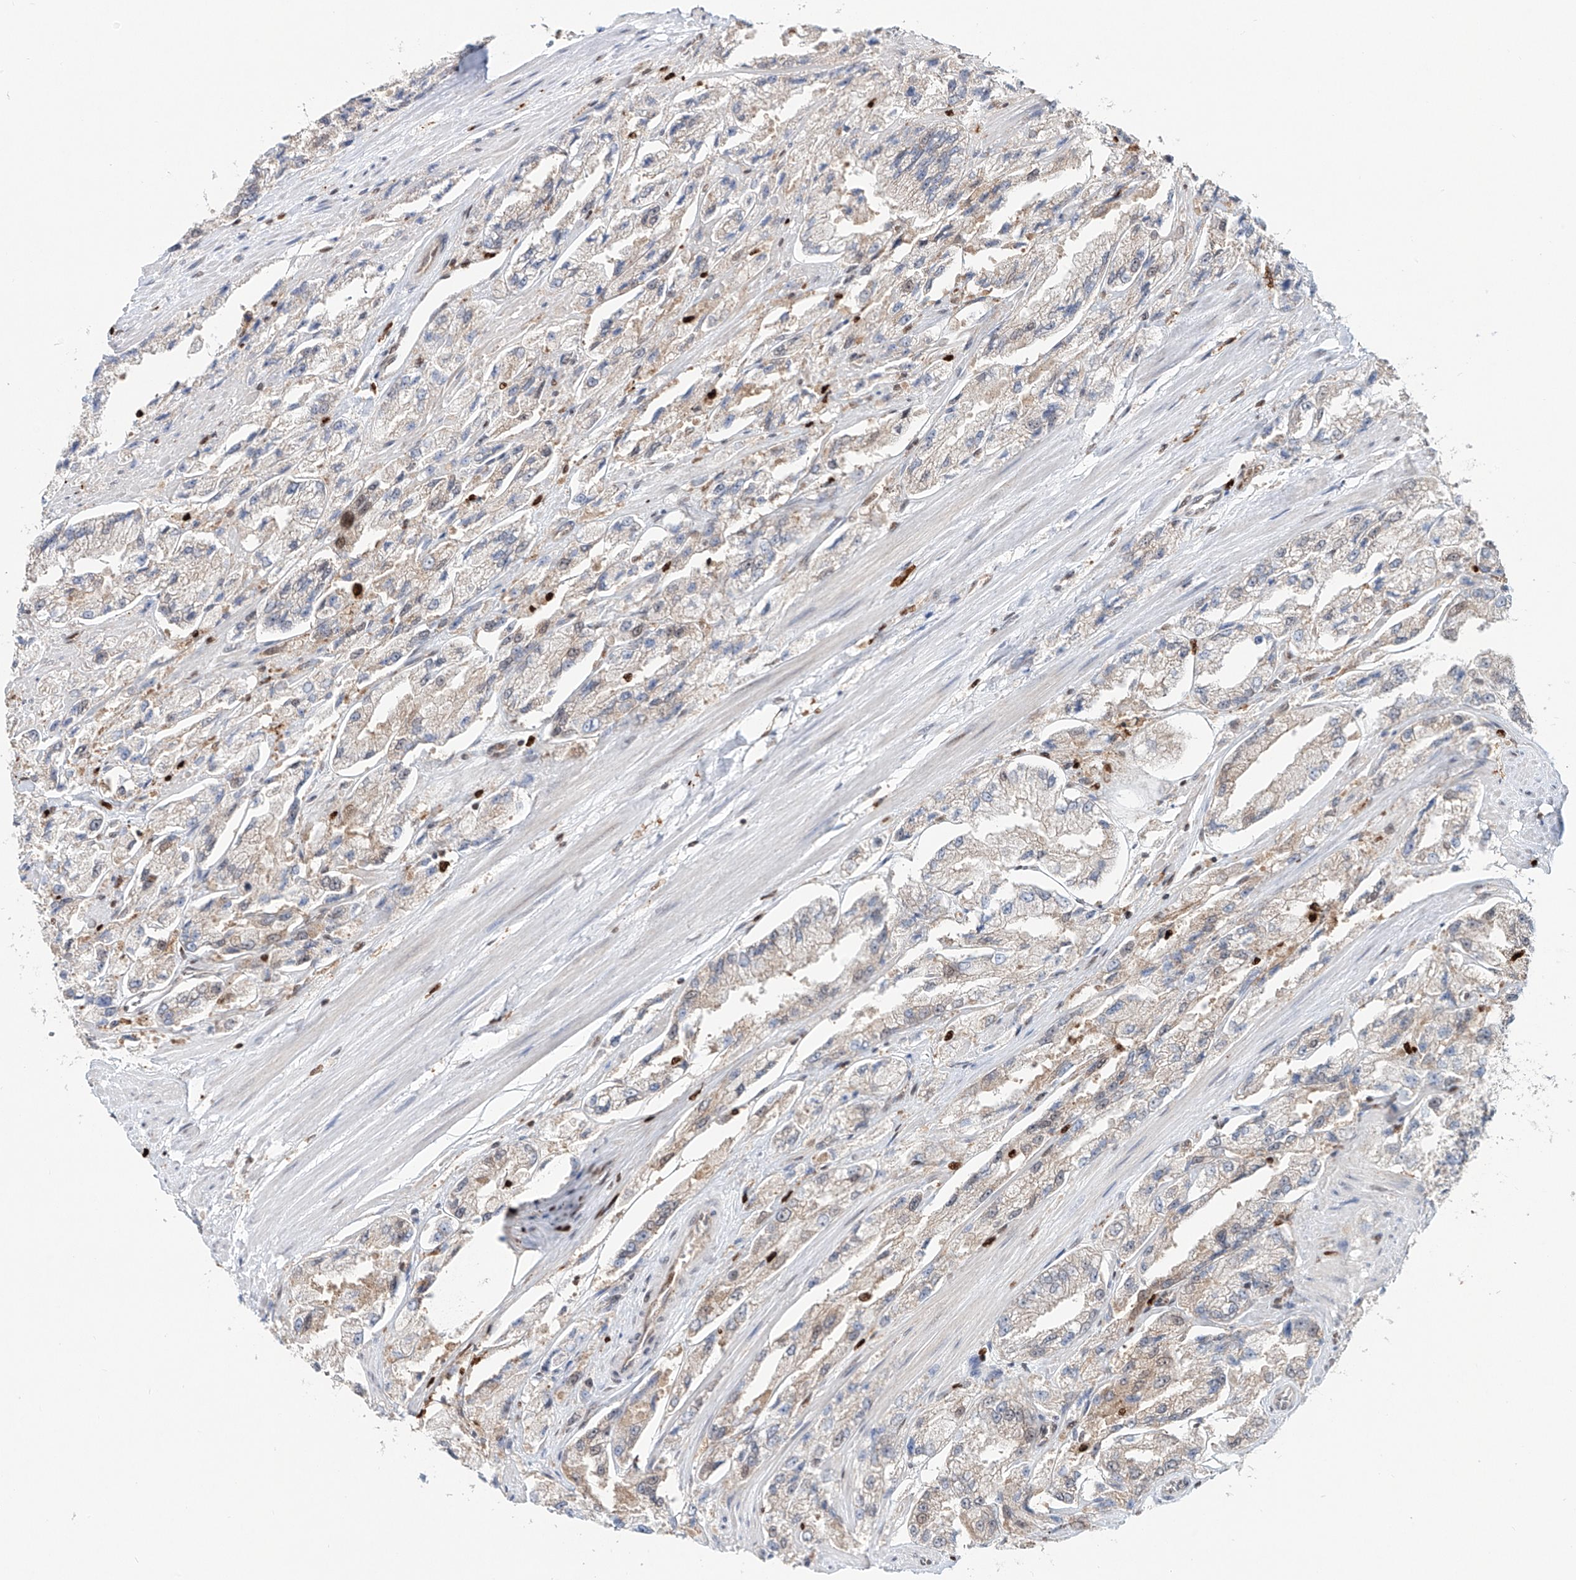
{"staining": {"intensity": "negative", "quantity": "none", "location": "none"}, "tissue": "prostate cancer", "cell_type": "Tumor cells", "image_type": "cancer", "snomed": [{"axis": "morphology", "description": "Adenocarcinoma, High grade"}, {"axis": "topography", "description": "Prostate"}], "caption": "High power microscopy image of an immunohistochemistry photomicrograph of prostate cancer (high-grade adenocarcinoma), revealing no significant positivity in tumor cells. Brightfield microscopy of immunohistochemistry (IHC) stained with DAB (brown) and hematoxylin (blue), captured at high magnification.", "gene": "DZIP1L", "patient": {"sex": "male", "age": 58}}